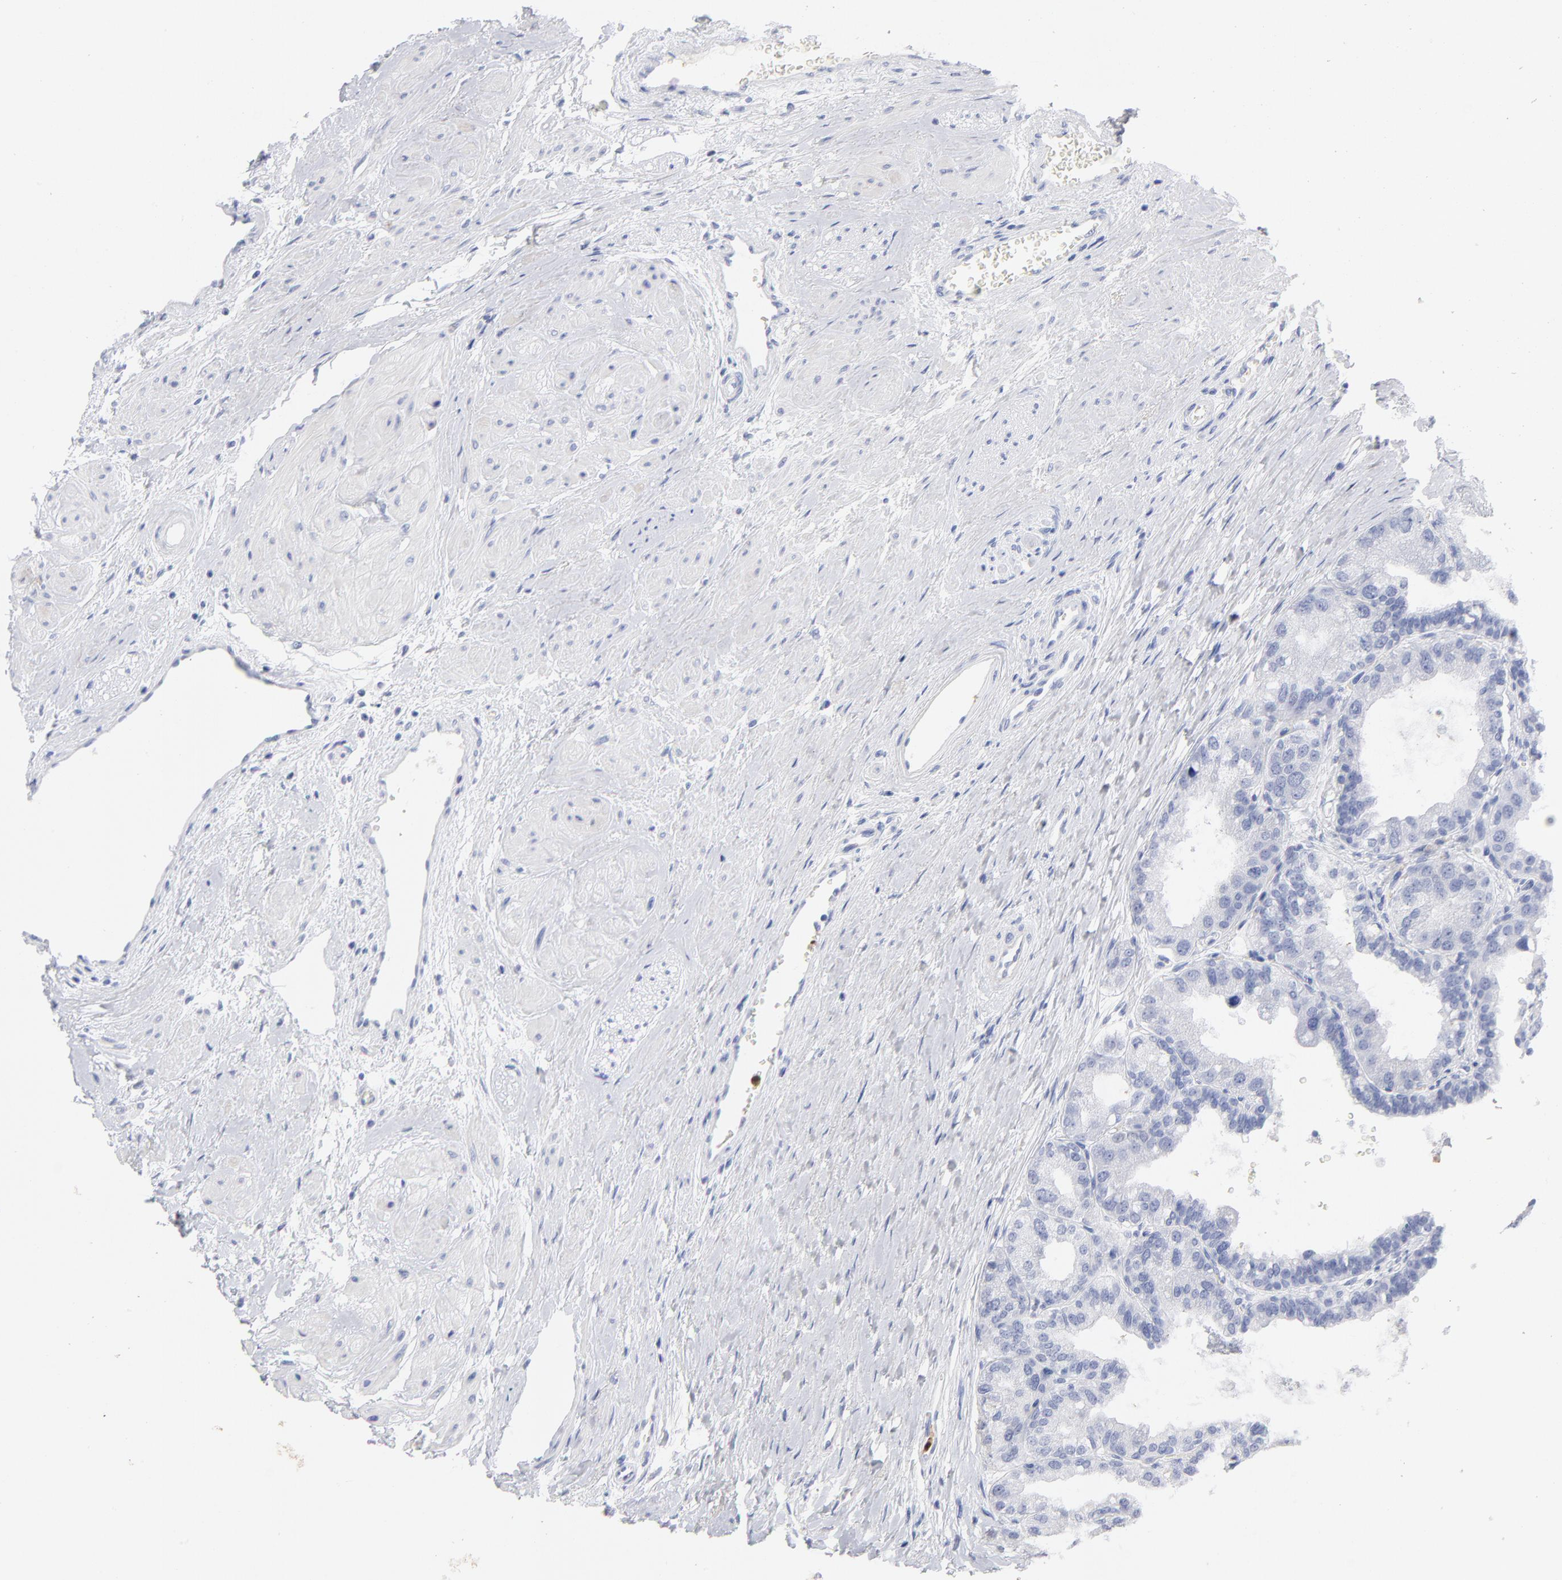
{"staining": {"intensity": "negative", "quantity": "none", "location": "none"}, "tissue": "prostate", "cell_type": "Glandular cells", "image_type": "normal", "snomed": [{"axis": "morphology", "description": "Normal tissue, NOS"}, {"axis": "topography", "description": "Prostate"}], "caption": "Immunohistochemistry photomicrograph of benign prostate: prostate stained with DAB (3,3'-diaminobenzidine) demonstrates no significant protein expression in glandular cells. (Immunohistochemistry (ihc), brightfield microscopy, high magnification).", "gene": "ARG1", "patient": {"sex": "male", "age": 60}}